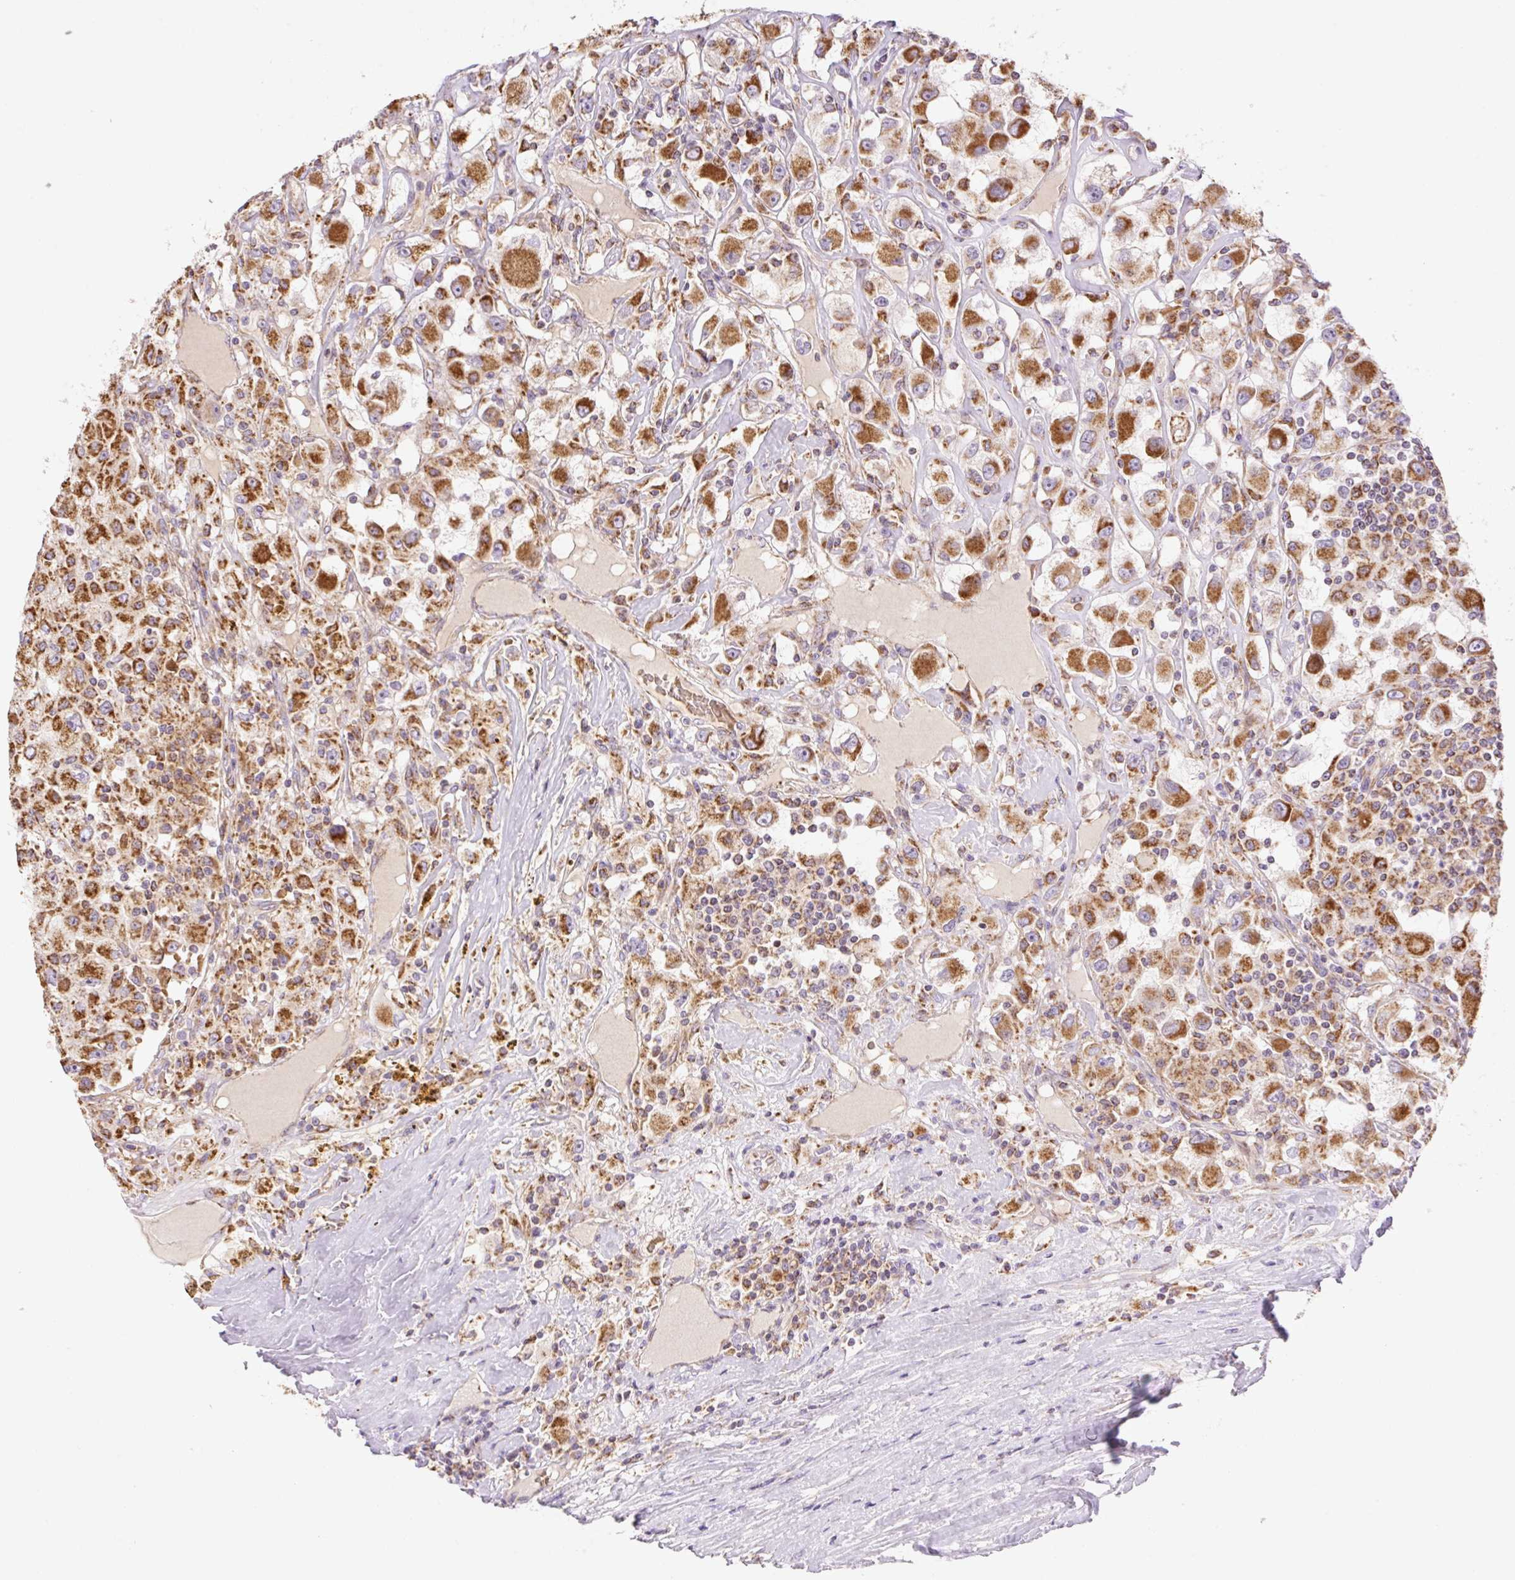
{"staining": {"intensity": "strong", "quantity": ">75%", "location": "cytoplasmic/membranous"}, "tissue": "renal cancer", "cell_type": "Tumor cells", "image_type": "cancer", "snomed": [{"axis": "morphology", "description": "Adenocarcinoma, NOS"}, {"axis": "topography", "description": "Kidney"}], "caption": "Immunohistochemical staining of human renal cancer reveals high levels of strong cytoplasmic/membranous positivity in about >75% of tumor cells.", "gene": "GOSR2", "patient": {"sex": "female", "age": 67}}